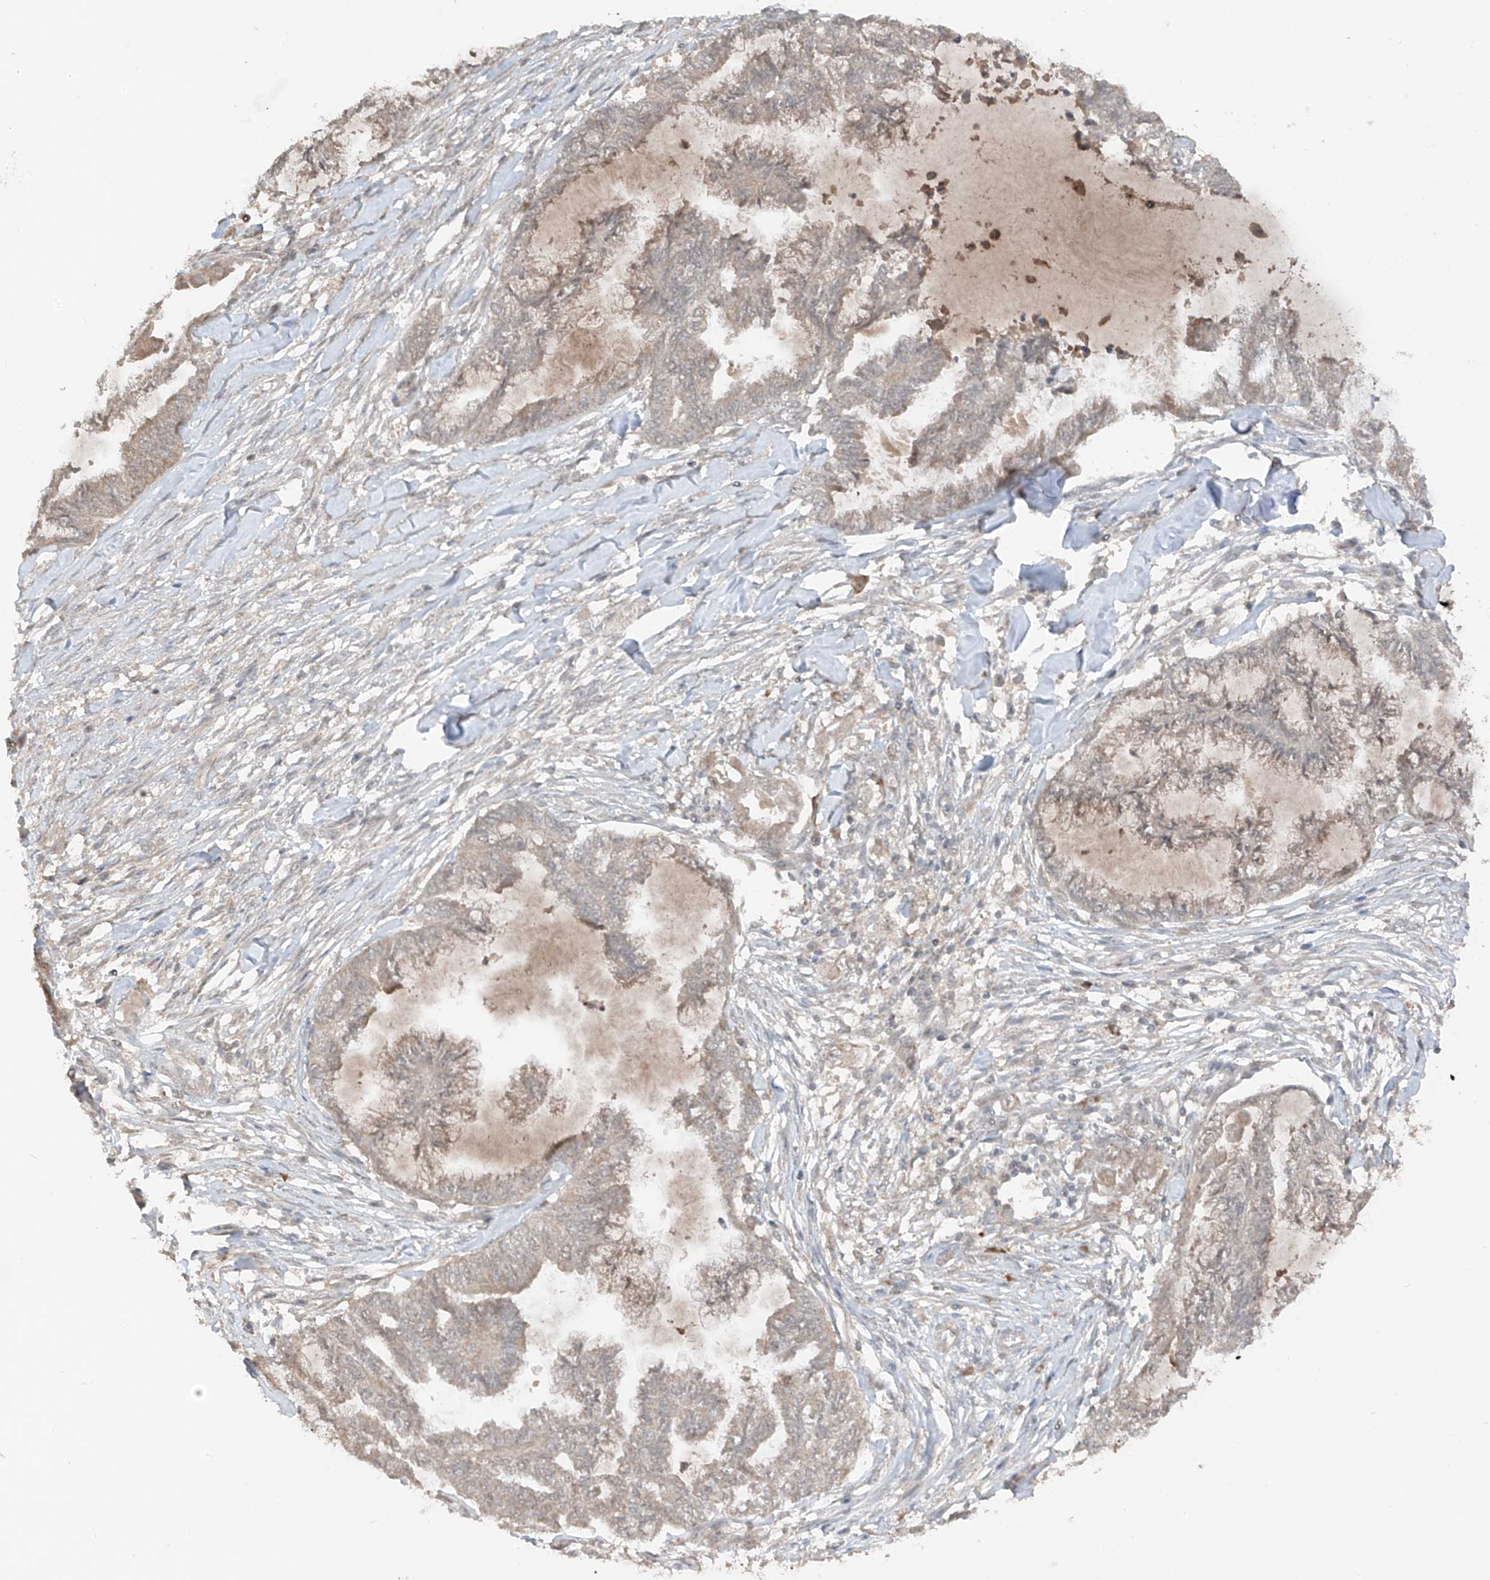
{"staining": {"intensity": "weak", "quantity": "<25%", "location": "cytoplasmic/membranous"}, "tissue": "endometrial cancer", "cell_type": "Tumor cells", "image_type": "cancer", "snomed": [{"axis": "morphology", "description": "Adenocarcinoma, NOS"}, {"axis": "topography", "description": "Endometrium"}], "caption": "This is an immunohistochemistry micrograph of human endometrial cancer. There is no positivity in tumor cells.", "gene": "COLGALT2", "patient": {"sex": "female", "age": 86}}